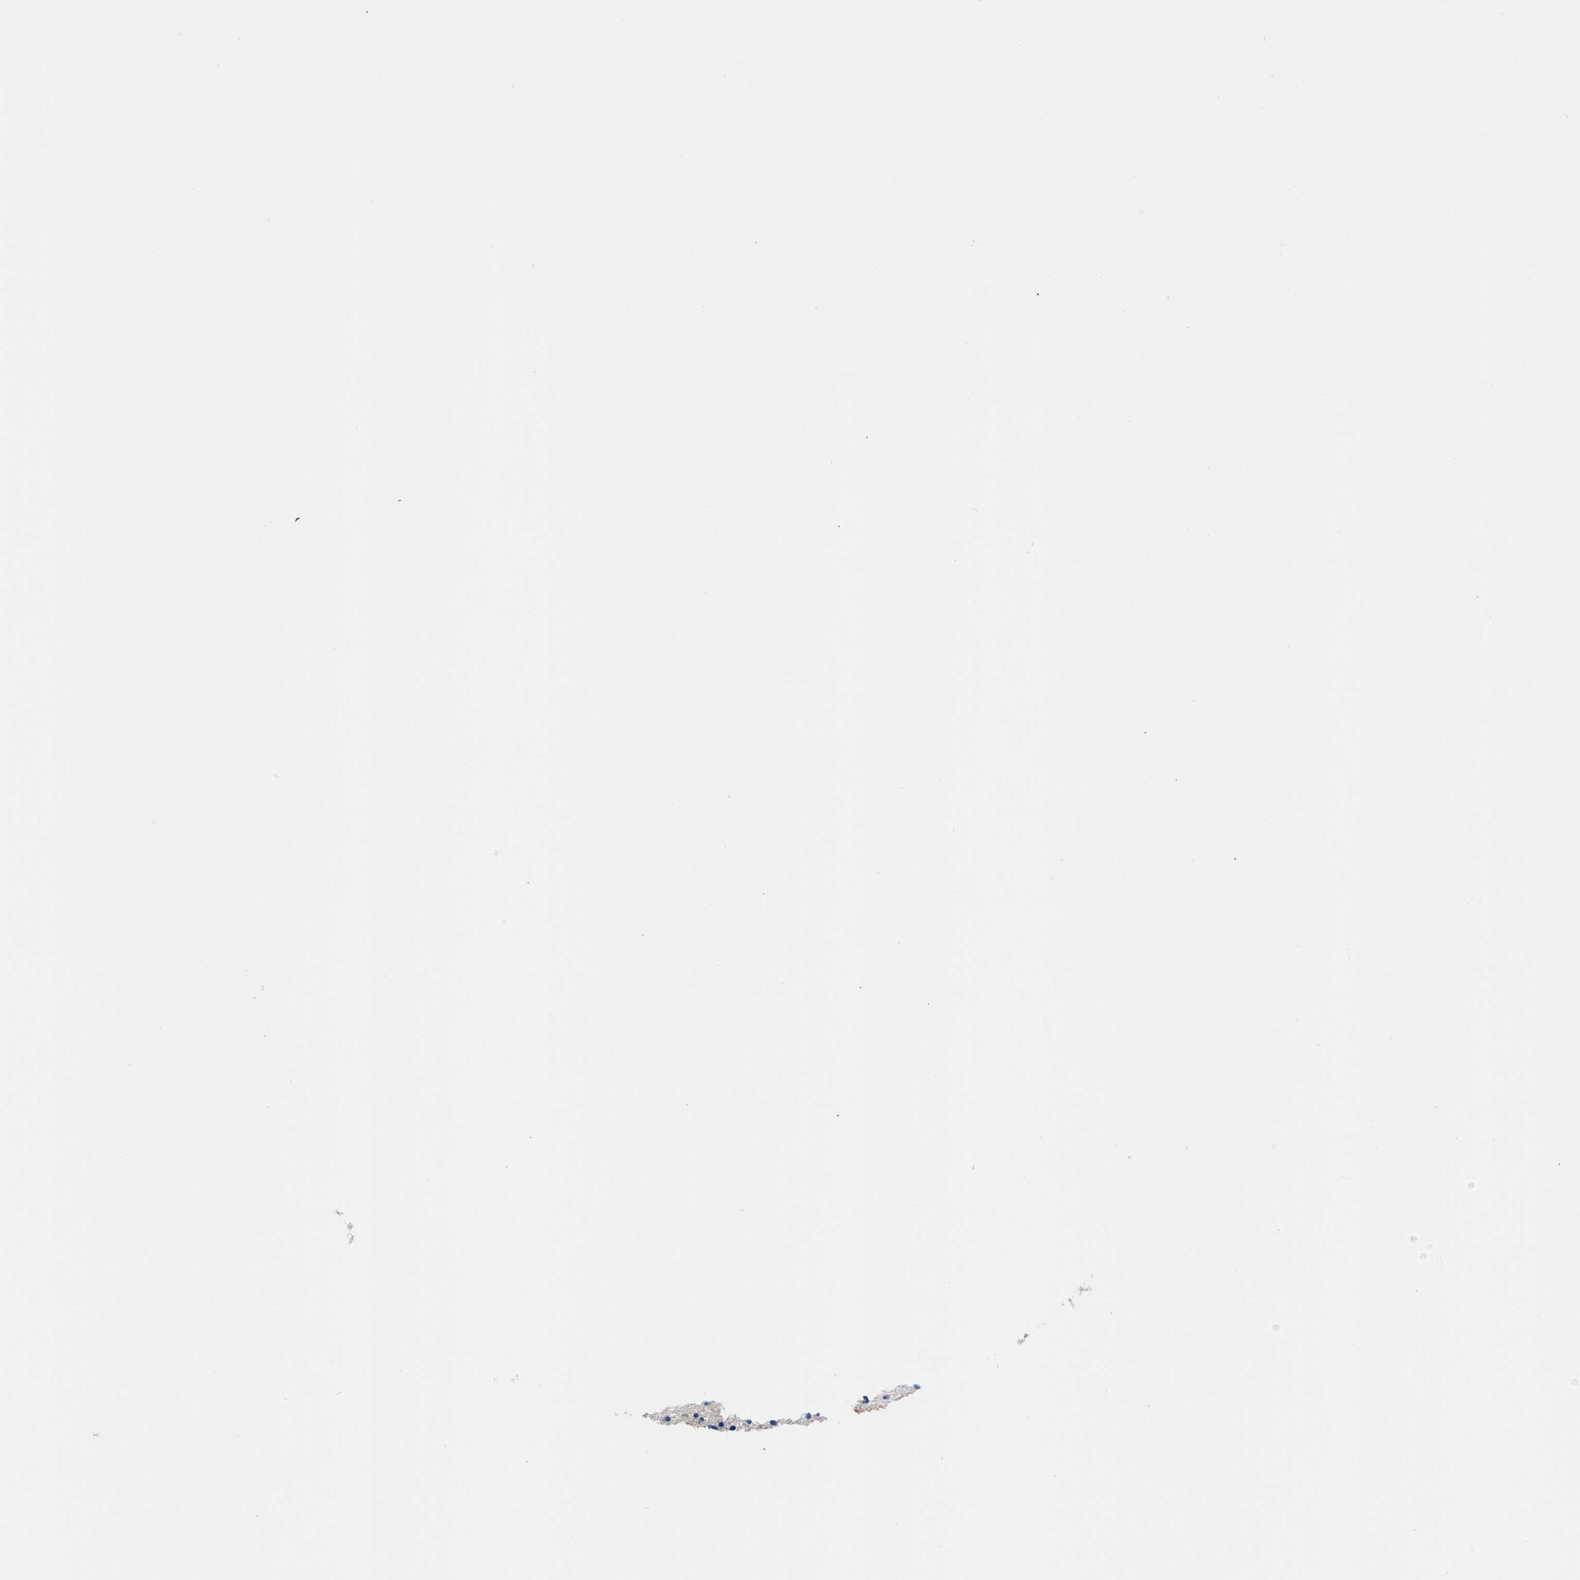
{"staining": {"intensity": "negative", "quantity": "none", "location": "none"}, "tissue": "caudate", "cell_type": "Glial cells", "image_type": "normal", "snomed": [{"axis": "morphology", "description": "Normal tissue, NOS"}, {"axis": "topography", "description": "Lateral ventricle wall"}], "caption": "This is an immunohistochemistry (IHC) histopathology image of unremarkable human caudate. There is no expression in glial cells.", "gene": "YARS1", "patient": {"sex": "male", "age": 45}}